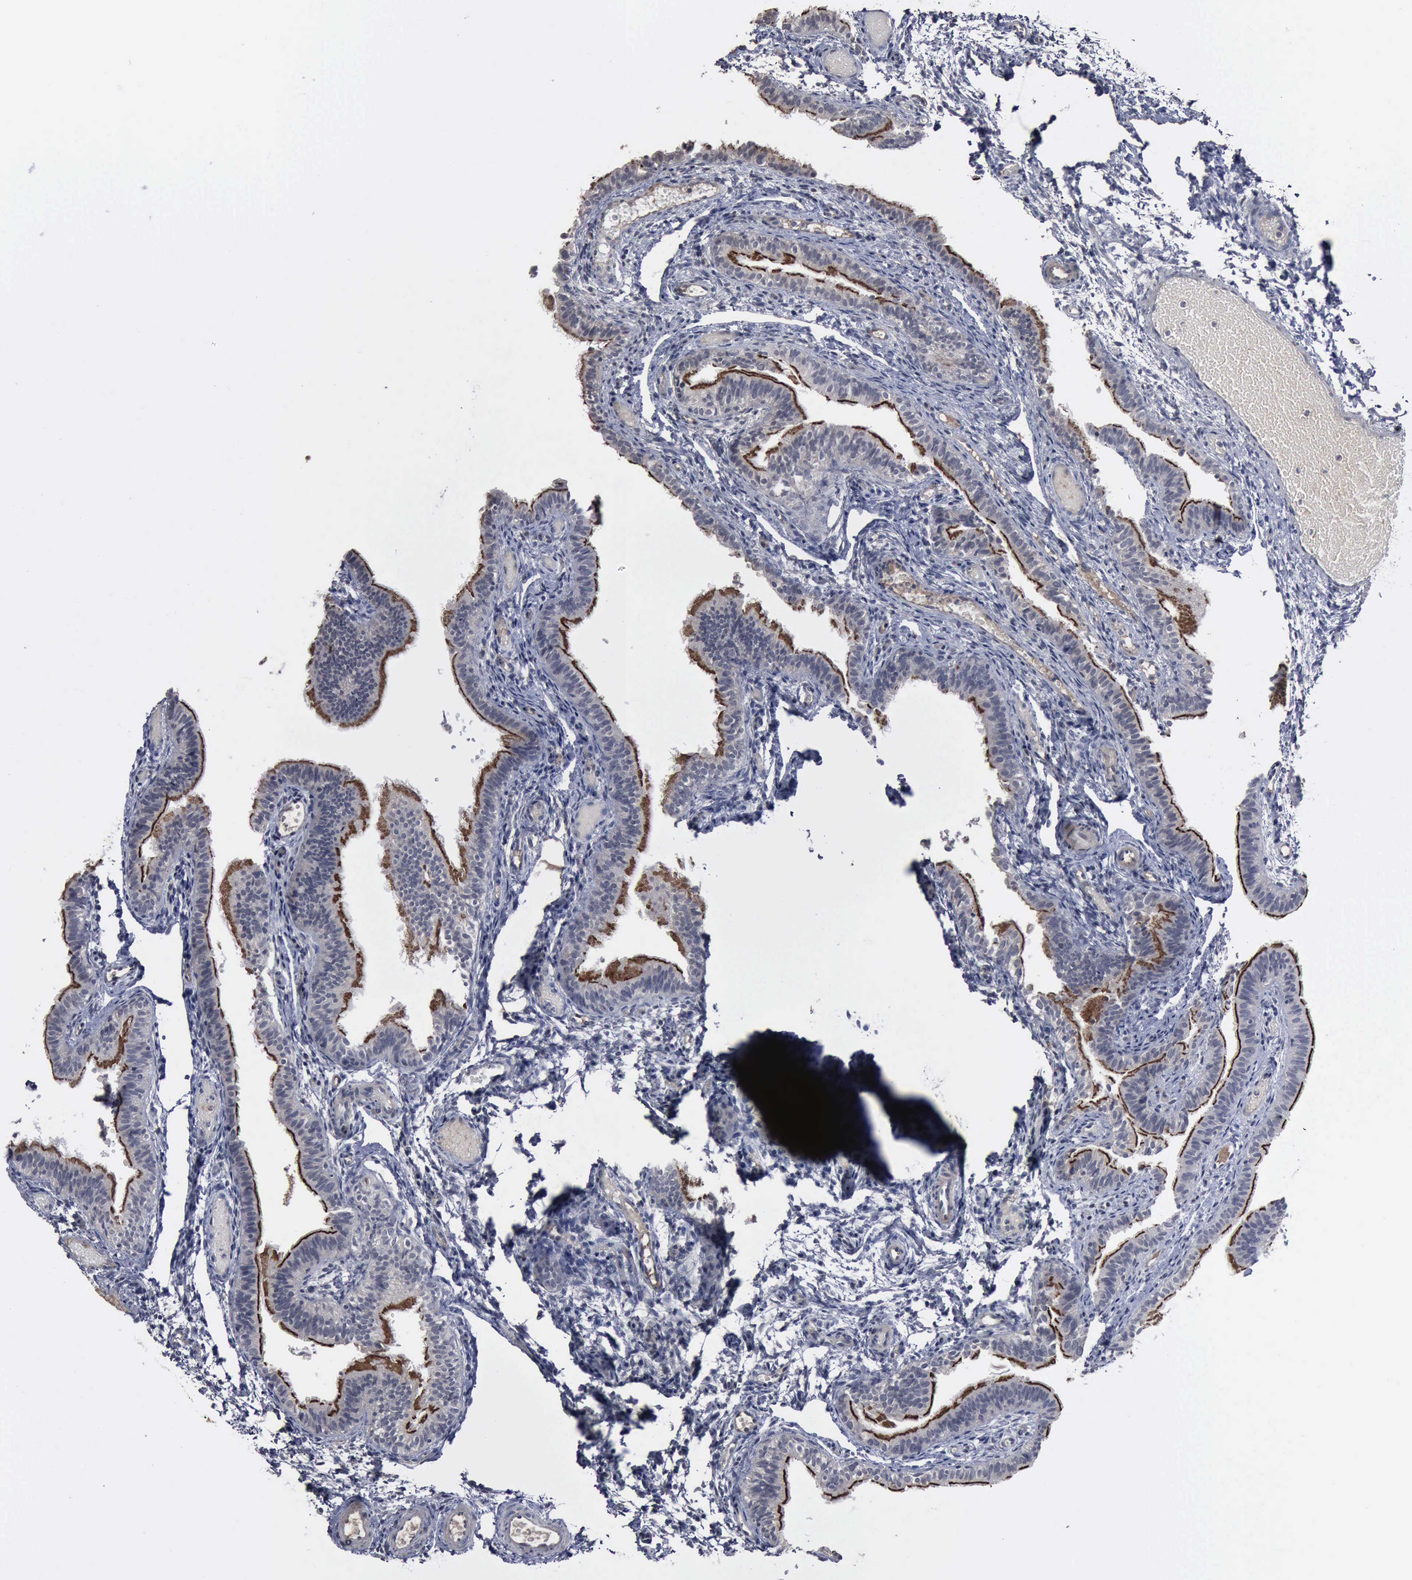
{"staining": {"intensity": "moderate", "quantity": ">75%", "location": "cytoplasmic/membranous"}, "tissue": "fallopian tube", "cell_type": "Glandular cells", "image_type": "normal", "snomed": [{"axis": "morphology", "description": "Normal tissue, NOS"}, {"axis": "morphology", "description": "Dermoid, NOS"}, {"axis": "topography", "description": "Fallopian tube"}], "caption": "Immunohistochemical staining of normal human fallopian tube exhibits medium levels of moderate cytoplasmic/membranous staining in about >75% of glandular cells.", "gene": "MYO18B", "patient": {"sex": "female", "age": 33}}